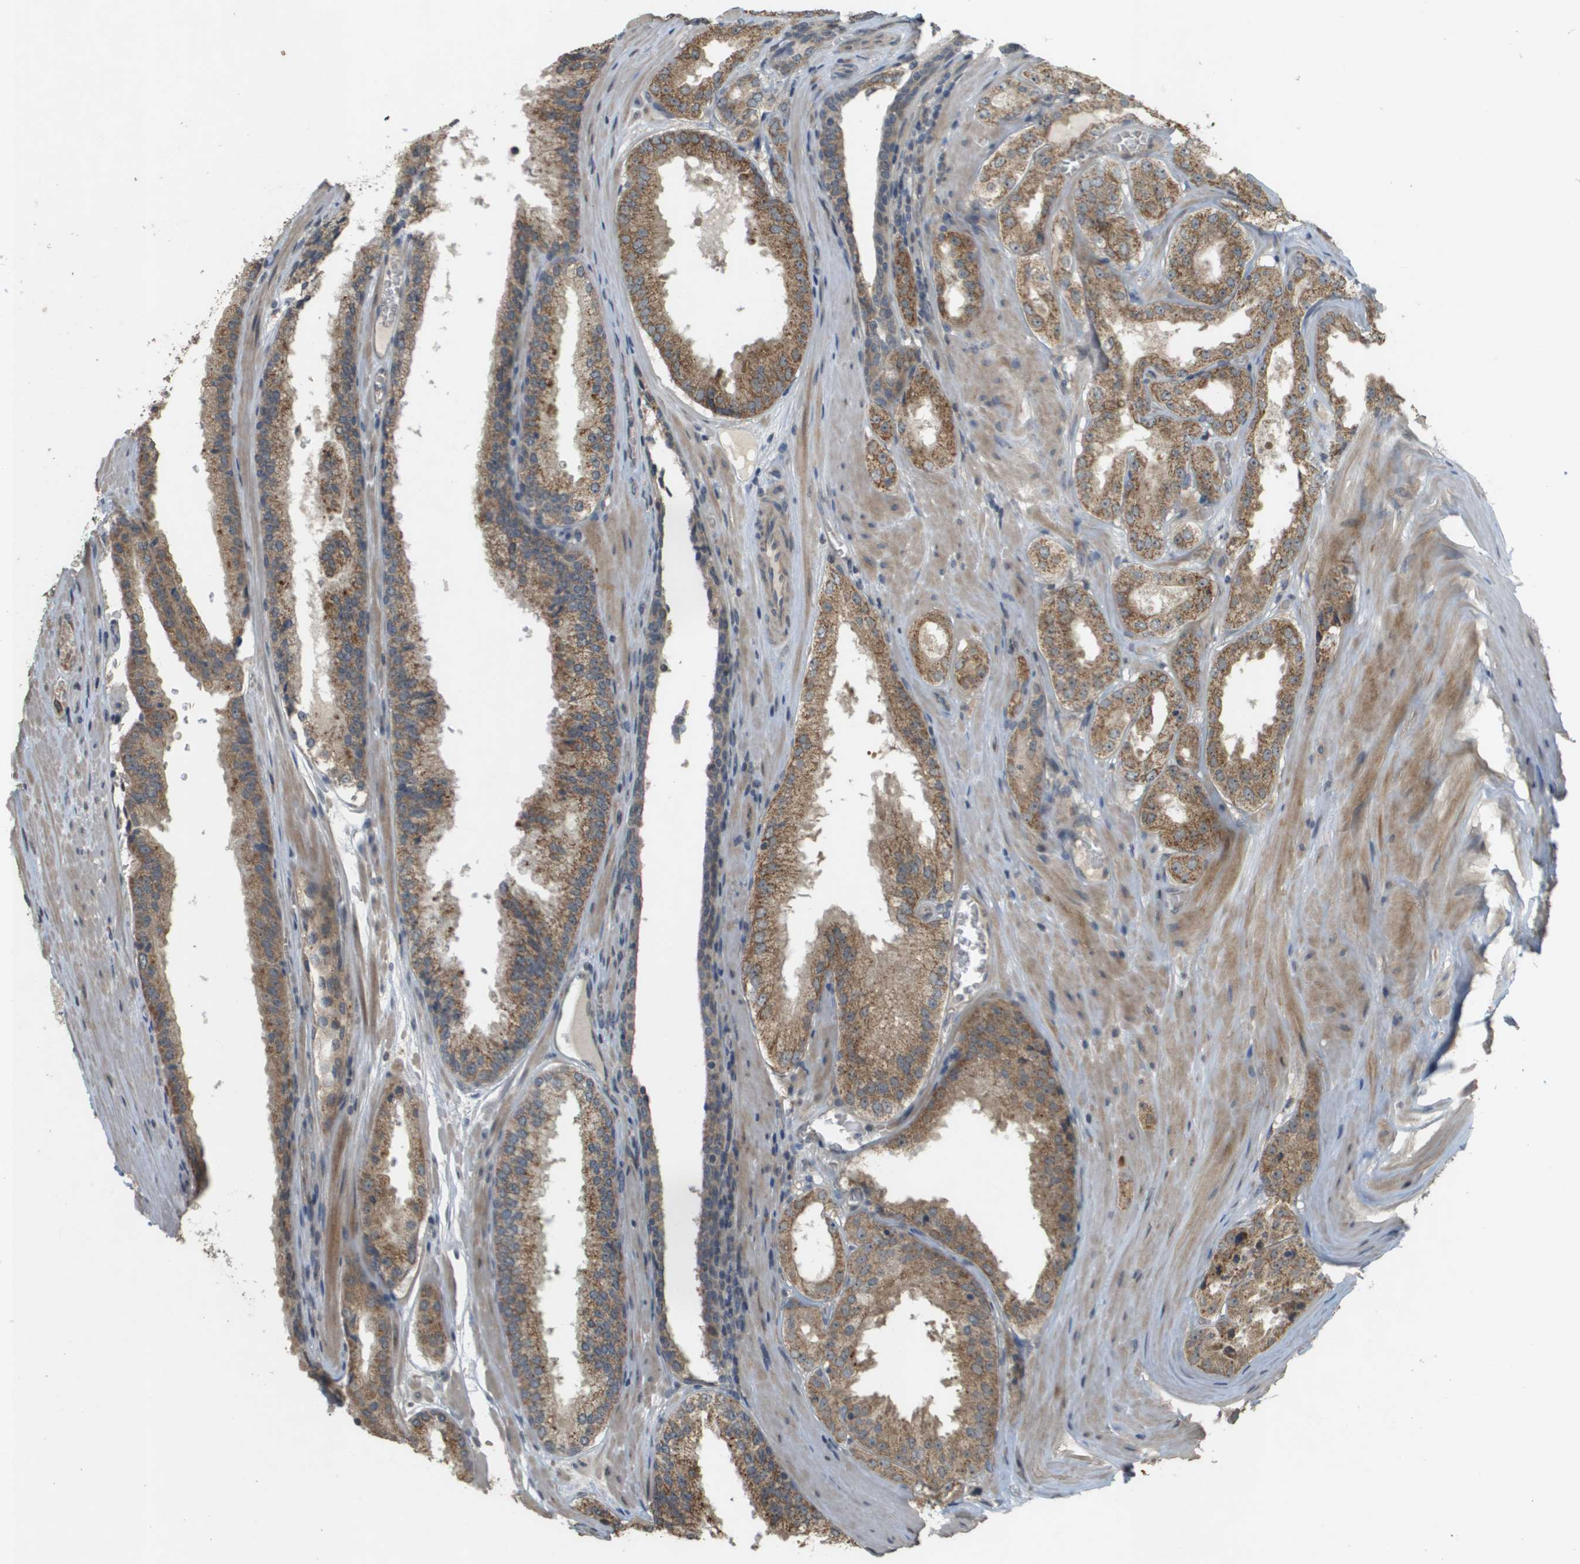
{"staining": {"intensity": "moderate", "quantity": "25%-75%", "location": "cytoplasmic/membranous"}, "tissue": "prostate cancer", "cell_type": "Tumor cells", "image_type": "cancer", "snomed": [{"axis": "morphology", "description": "Adenocarcinoma, High grade"}, {"axis": "topography", "description": "Prostate"}], "caption": "IHC (DAB) staining of prostate high-grade adenocarcinoma demonstrates moderate cytoplasmic/membranous protein positivity in approximately 25%-75% of tumor cells.", "gene": "RAB21", "patient": {"sex": "male", "age": 65}}